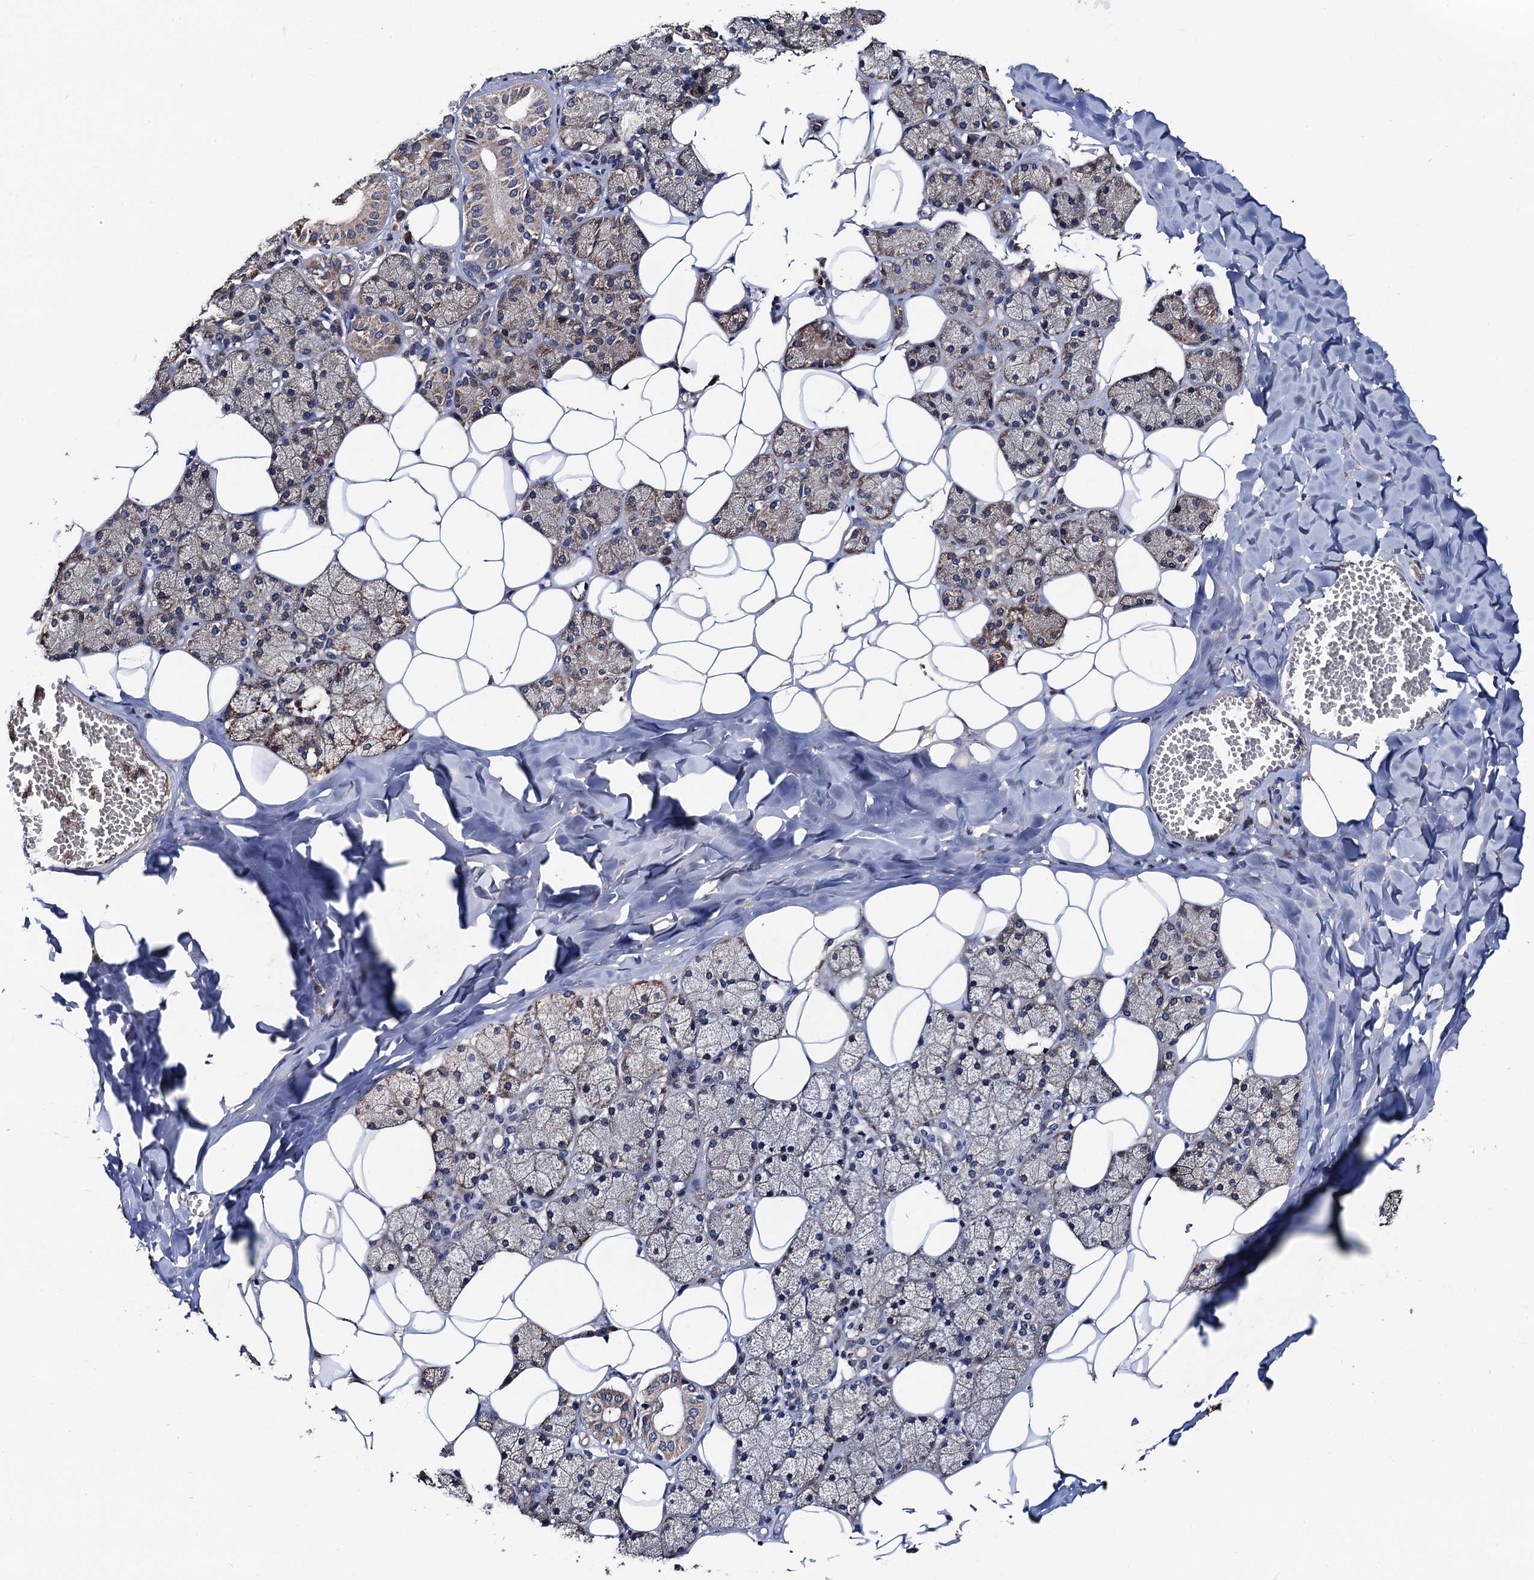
{"staining": {"intensity": "moderate", "quantity": "25%-75%", "location": "cytoplasmic/membranous"}, "tissue": "salivary gland", "cell_type": "Glandular cells", "image_type": "normal", "snomed": [{"axis": "morphology", "description": "Normal tissue, NOS"}, {"axis": "topography", "description": "Salivary gland"}], "caption": "Immunohistochemical staining of benign salivary gland reveals moderate cytoplasmic/membranous protein staining in approximately 25%-75% of glandular cells.", "gene": "RGS11", "patient": {"sex": "female", "age": 33}}